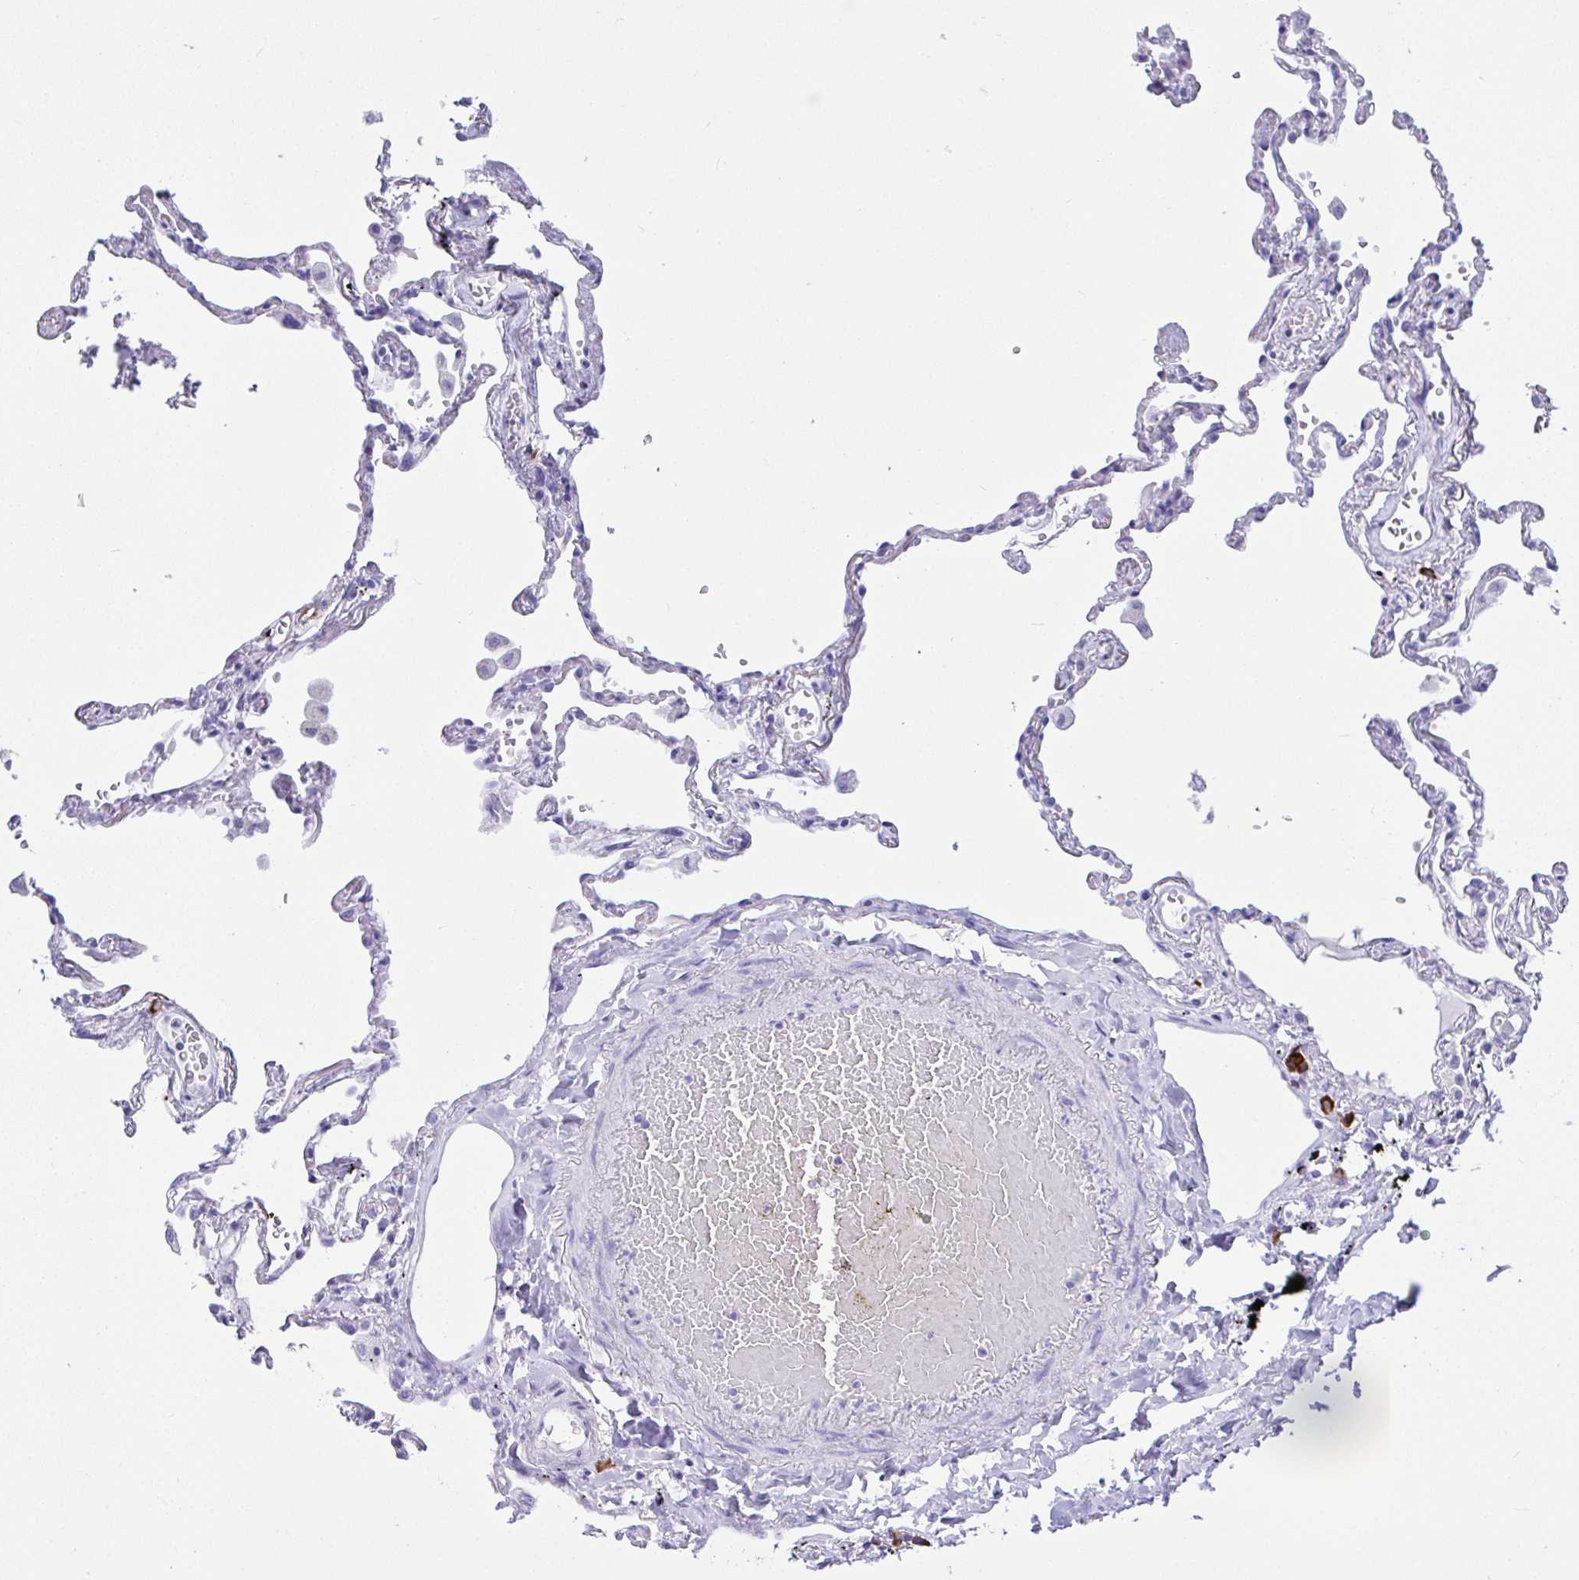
{"staining": {"intensity": "negative", "quantity": "none", "location": "none"}, "tissue": "lung", "cell_type": "Alveolar cells", "image_type": "normal", "snomed": [{"axis": "morphology", "description": "Normal tissue, NOS"}, {"axis": "topography", "description": "Lung"}], "caption": "Normal lung was stained to show a protein in brown. There is no significant expression in alveolar cells. (DAB IHC, high magnification).", "gene": "BEST4", "patient": {"sex": "female", "age": 67}}